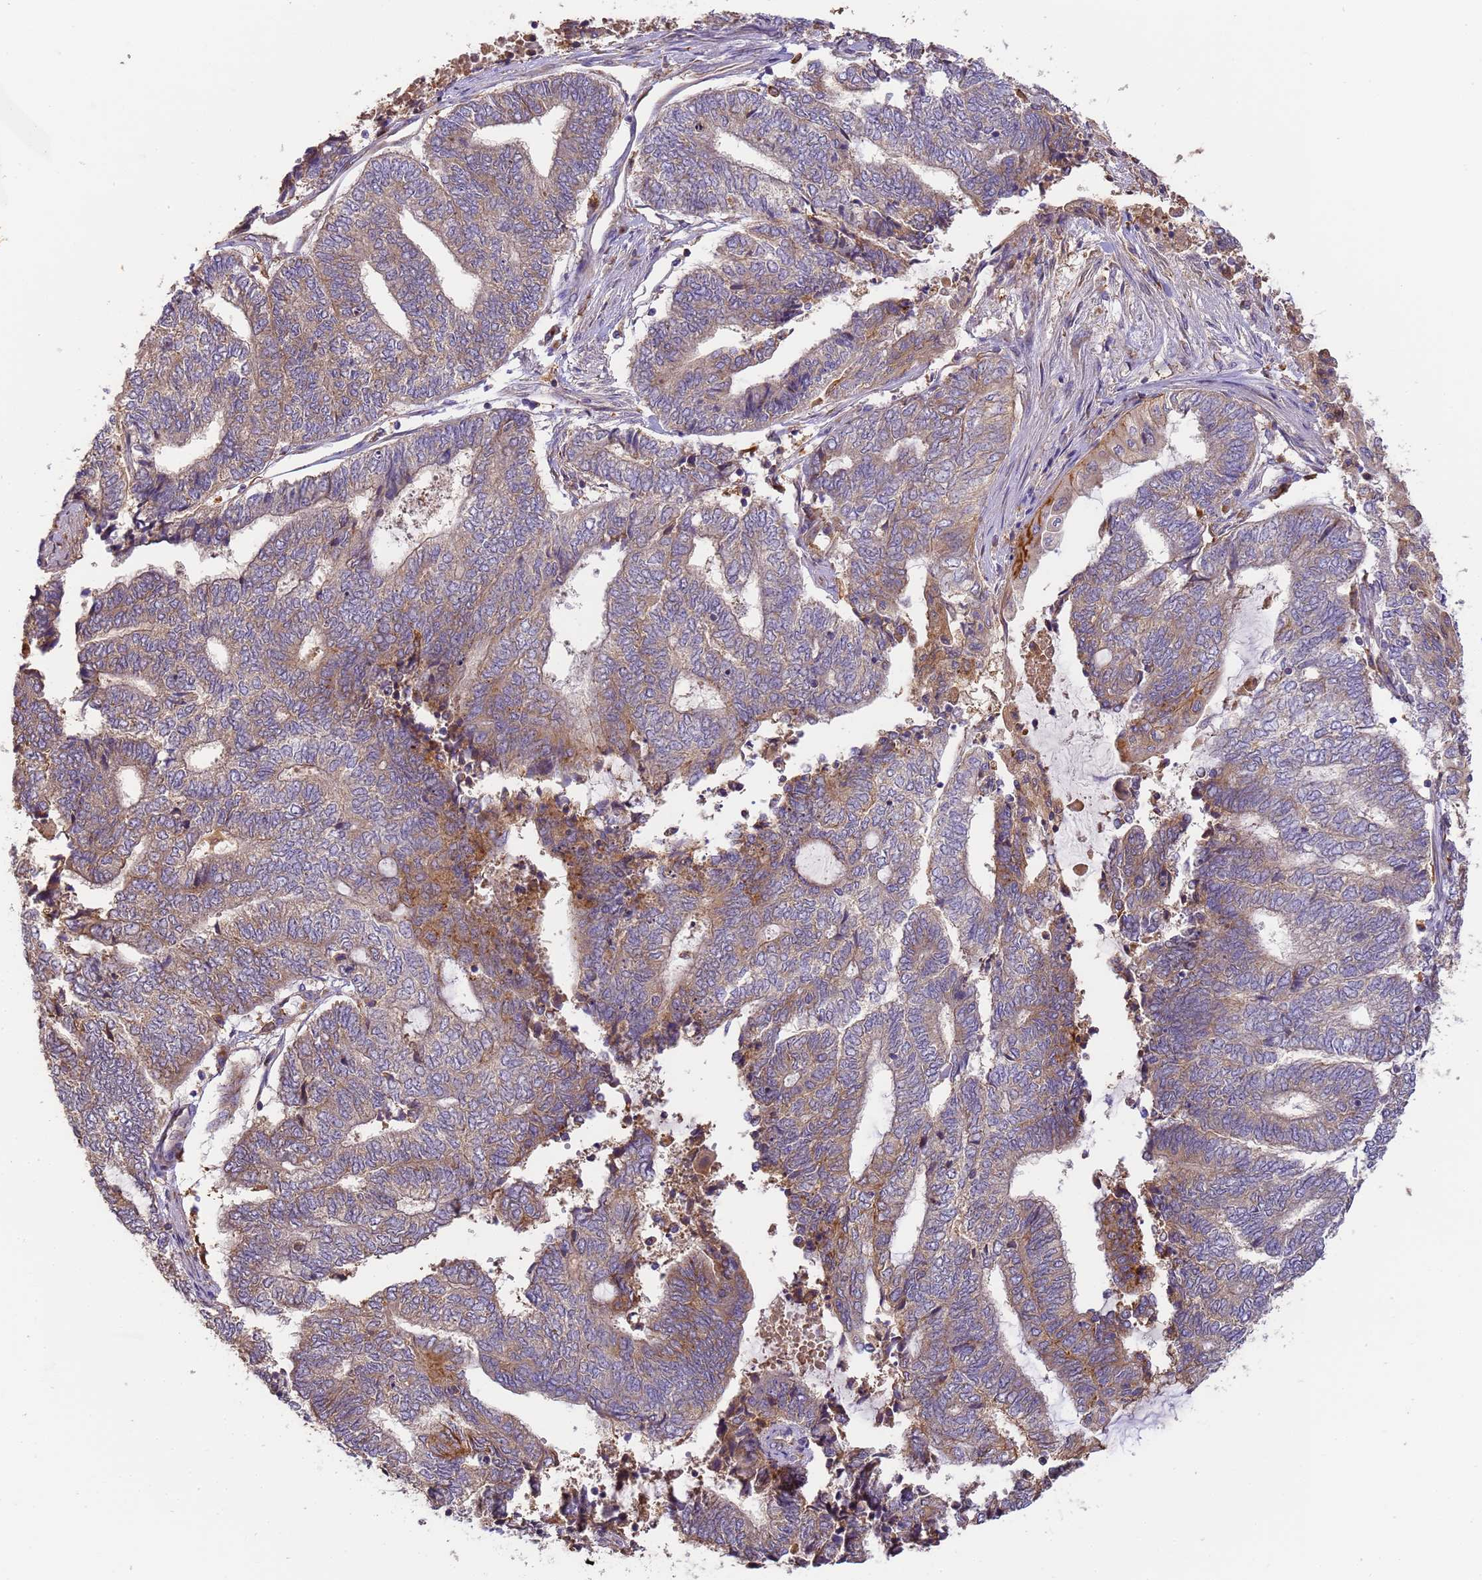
{"staining": {"intensity": "moderate", "quantity": "25%-75%", "location": "cytoplasmic/membranous"}, "tissue": "endometrial cancer", "cell_type": "Tumor cells", "image_type": "cancer", "snomed": [{"axis": "morphology", "description": "Adenocarcinoma, NOS"}, {"axis": "topography", "description": "Uterus"}, {"axis": "topography", "description": "Endometrium"}], "caption": "This micrograph shows immunohistochemistry (IHC) staining of endometrial cancer, with medium moderate cytoplasmic/membranous expression in about 25%-75% of tumor cells.", "gene": "M6PR", "patient": {"sex": "female", "age": 70}}